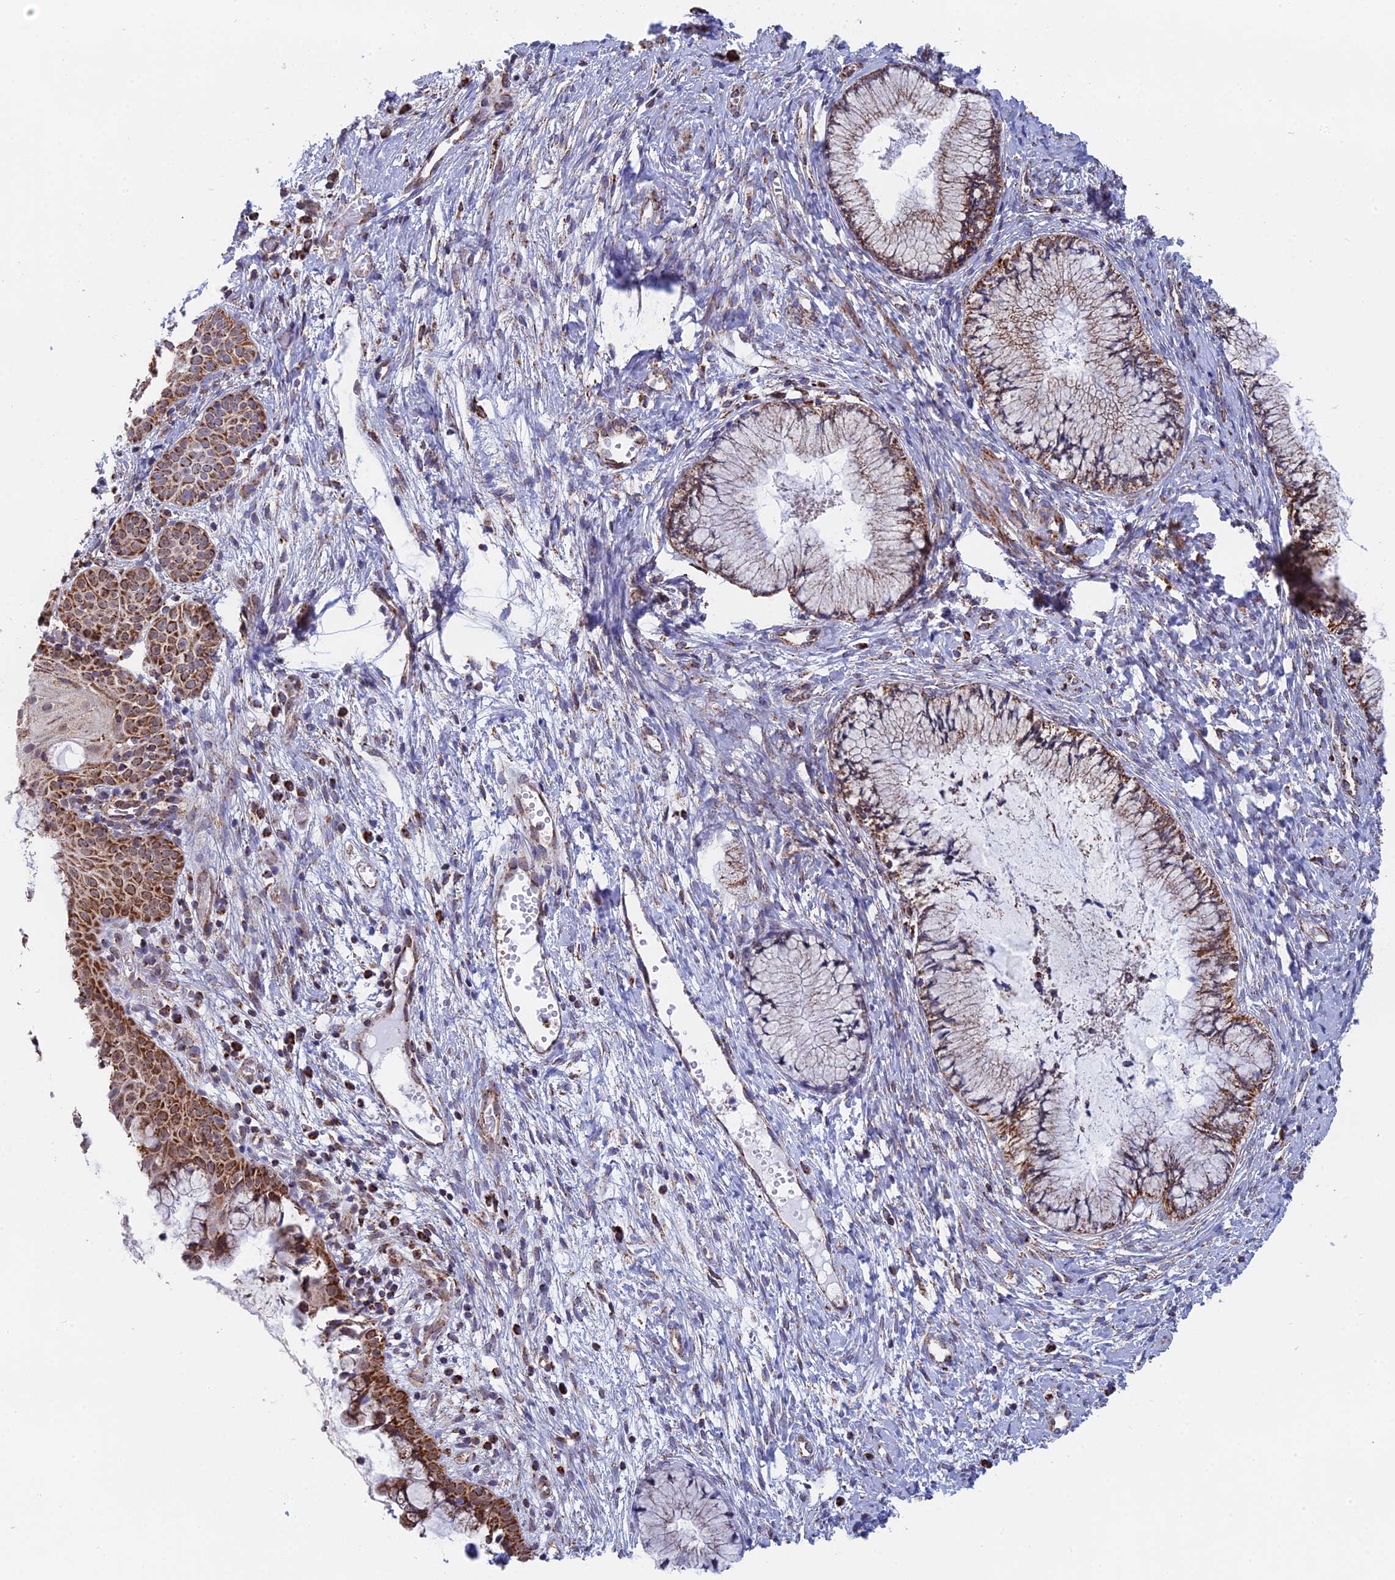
{"staining": {"intensity": "moderate", "quantity": ">75%", "location": "cytoplasmic/membranous"}, "tissue": "cervix", "cell_type": "Glandular cells", "image_type": "normal", "snomed": [{"axis": "morphology", "description": "Normal tissue, NOS"}, {"axis": "topography", "description": "Cervix"}], "caption": "This image demonstrates immunohistochemistry staining of normal cervix, with medium moderate cytoplasmic/membranous staining in approximately >75% of glandular cells.", "gene": "CDC16", "patient": {"sex": "female", "age": 42}}